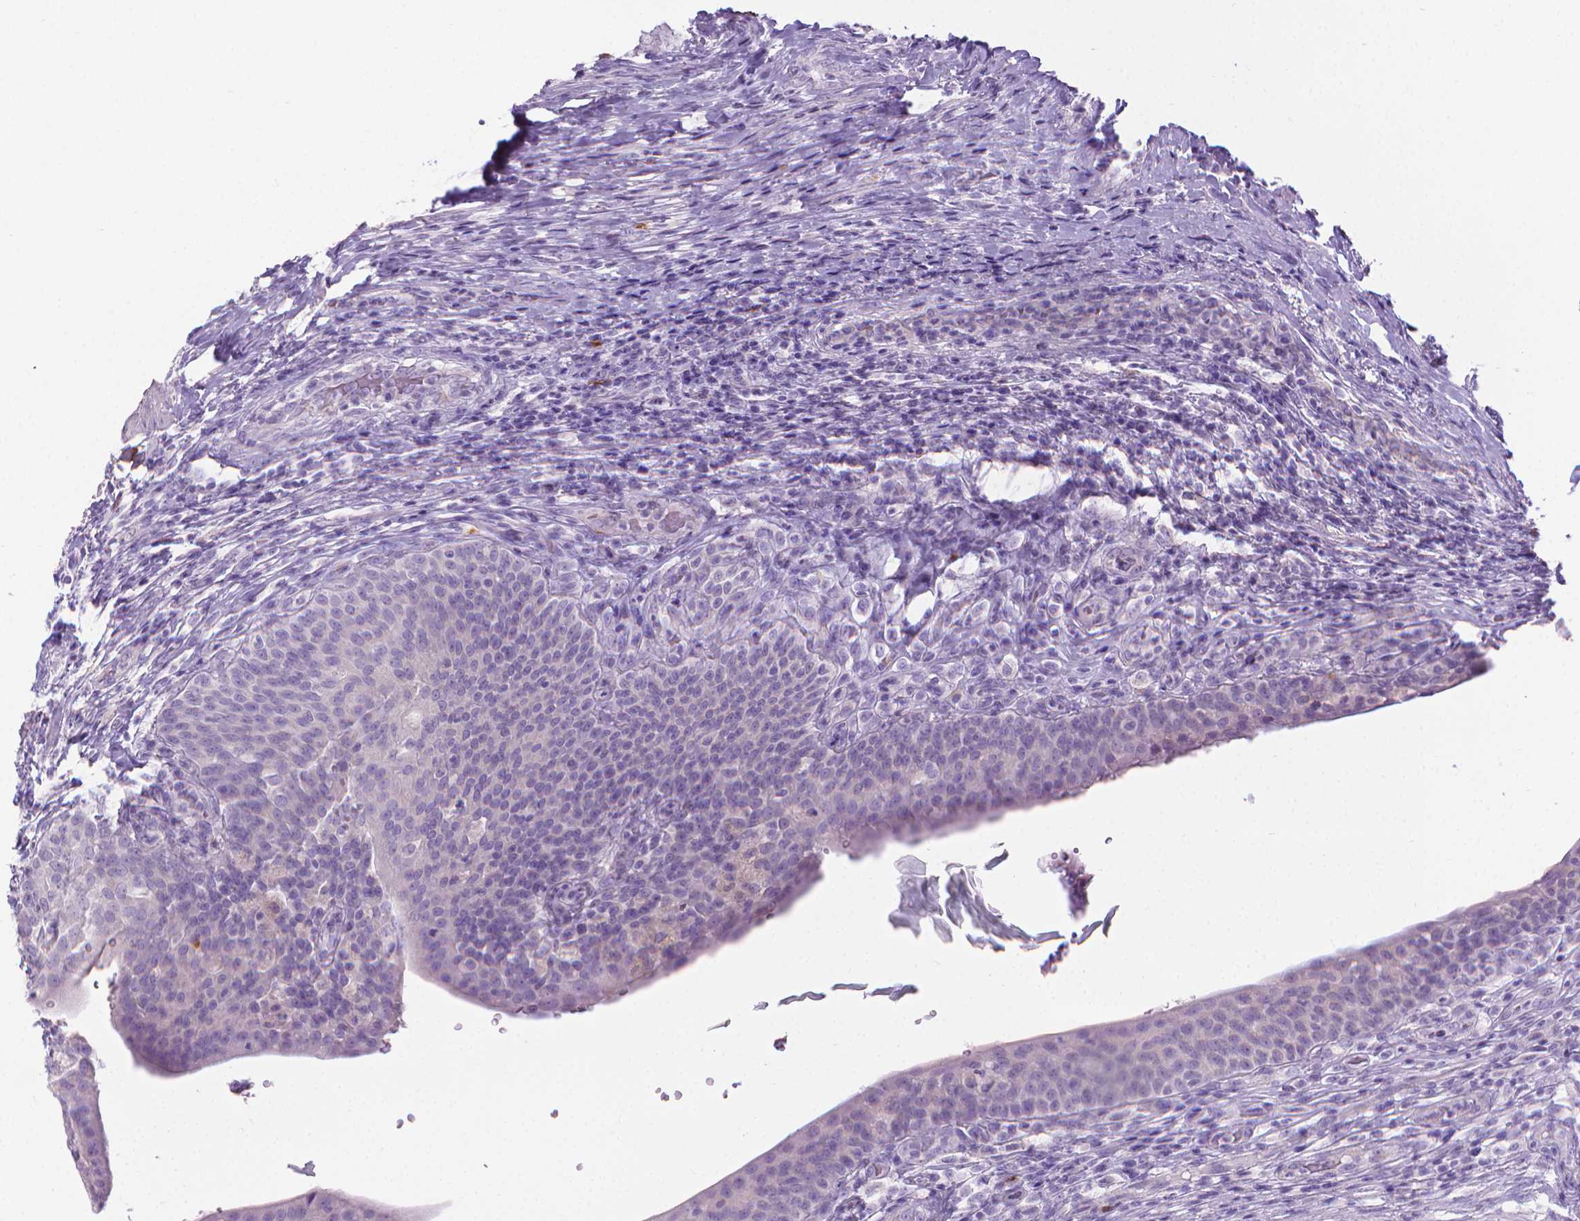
{"staining": {"intensity": "negative", "quantity": "none", "location": "none"}, "tissue": "urinary bladder", "cell_type": "Urothelial cells", "image_type": "normal", "snomed": [{"axis": "morphology", "description": "Normal tissue, NOS"}, {"axis": "topography", "description": "Urinary bladder"}, {"axis": "topography", "description": "Peripheral nerve tissue"}], "caption": "Immunohistochemistry (IHC) image of normal human urinary bladder stained for a protein (brown), which exhibits no expression in urothelial cells. Nuclei are stained in blue.", "gene": "SPAG6", "patient": {"sex": "male", "age": 66}}